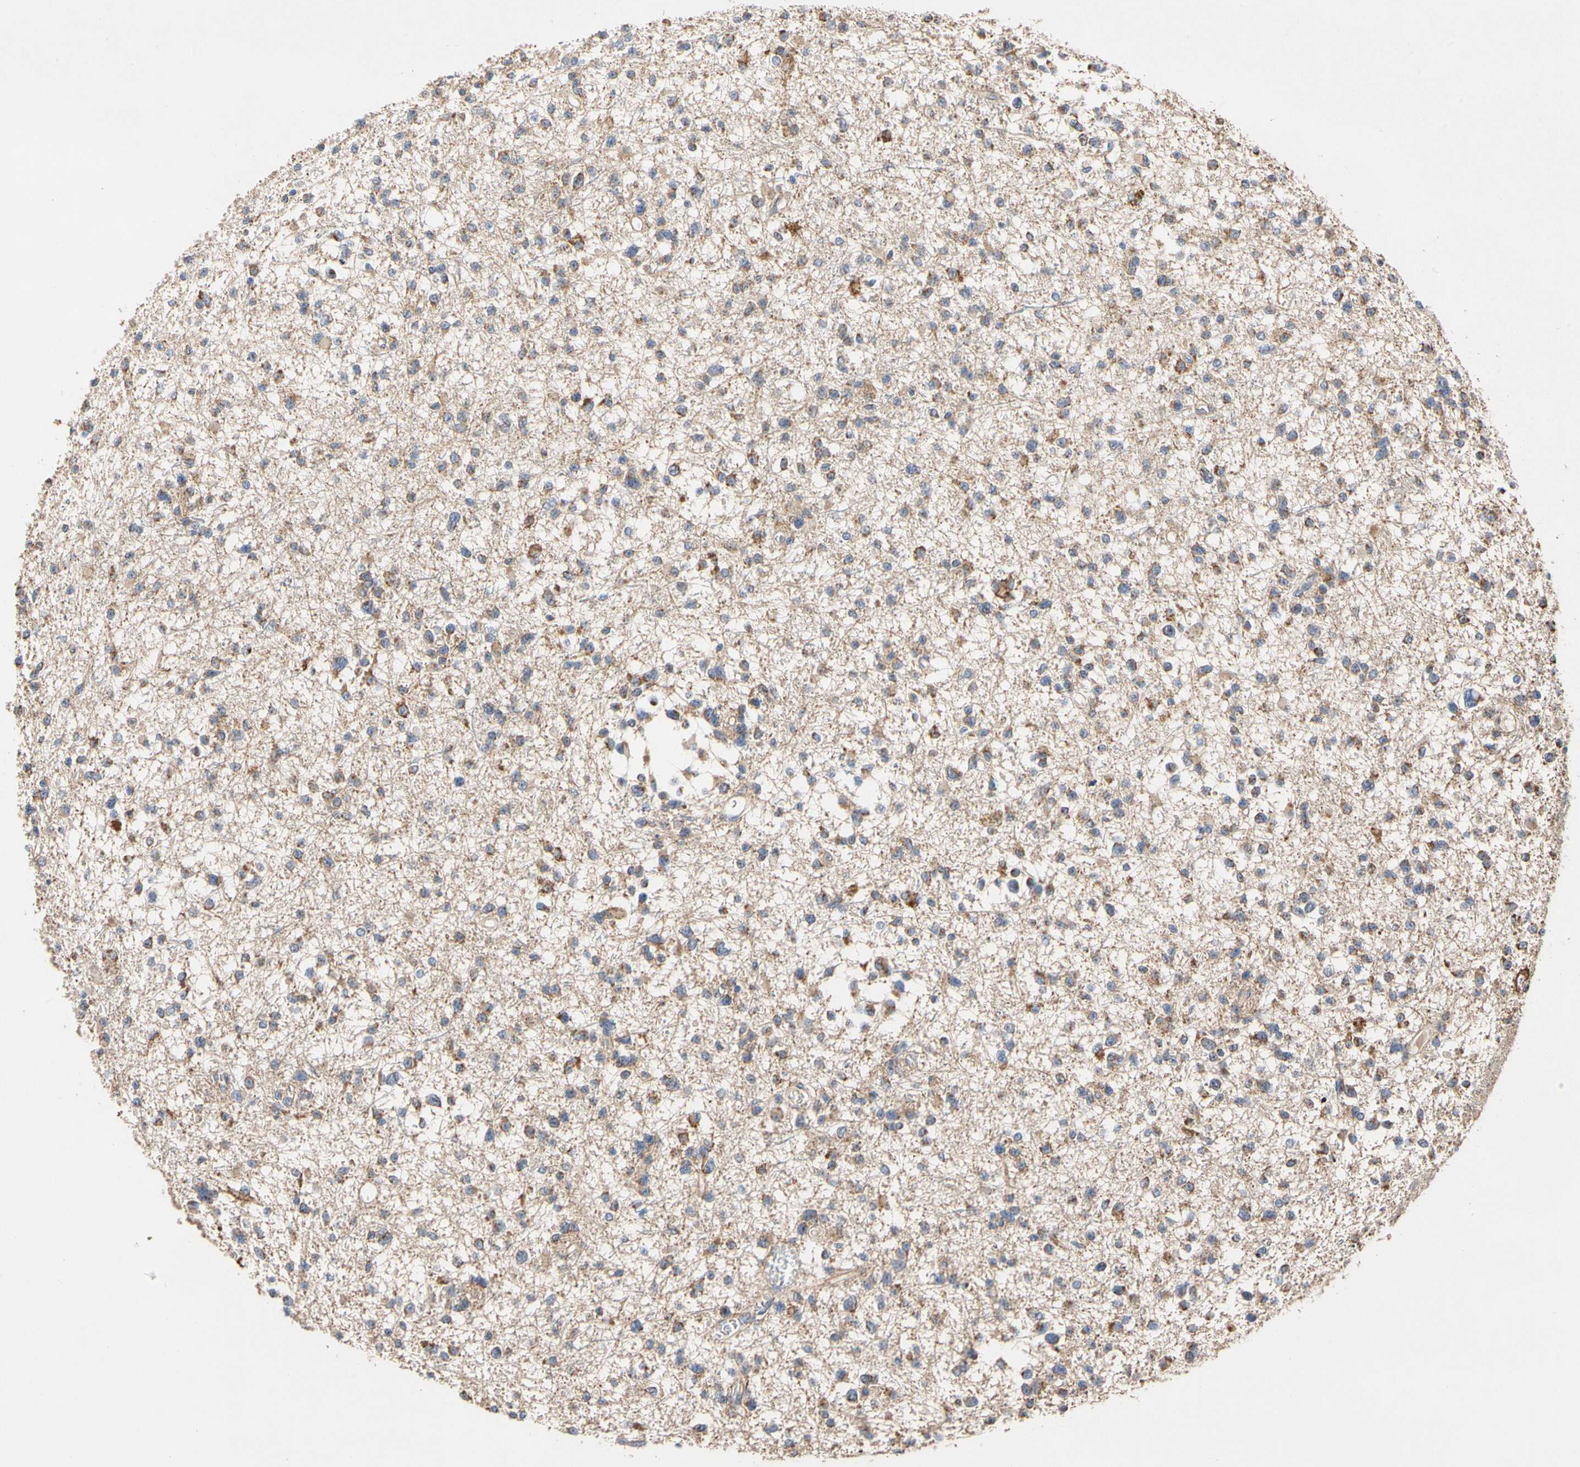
{"staining": {"intensity": "weak", "quantity": ">75%", "location": "cytoplasmic/membranous"}, "tissue": "glioma", "cell_type": "Tumor cells", "image_type": "cancer", "snomed": [{"axis": "morphology", "description": "Glioma, malignant, Low grade"}, {"axis": "topography", "description": "Brain"}], "caption": "An image showing weak cytoplasmic/membranous positivity in approximately >75% of tumor cells in glioma, as visualized by brown immunohistochemical staining.", "gene": "GPD2", "patient": {"sex": "female", "age": 22}}